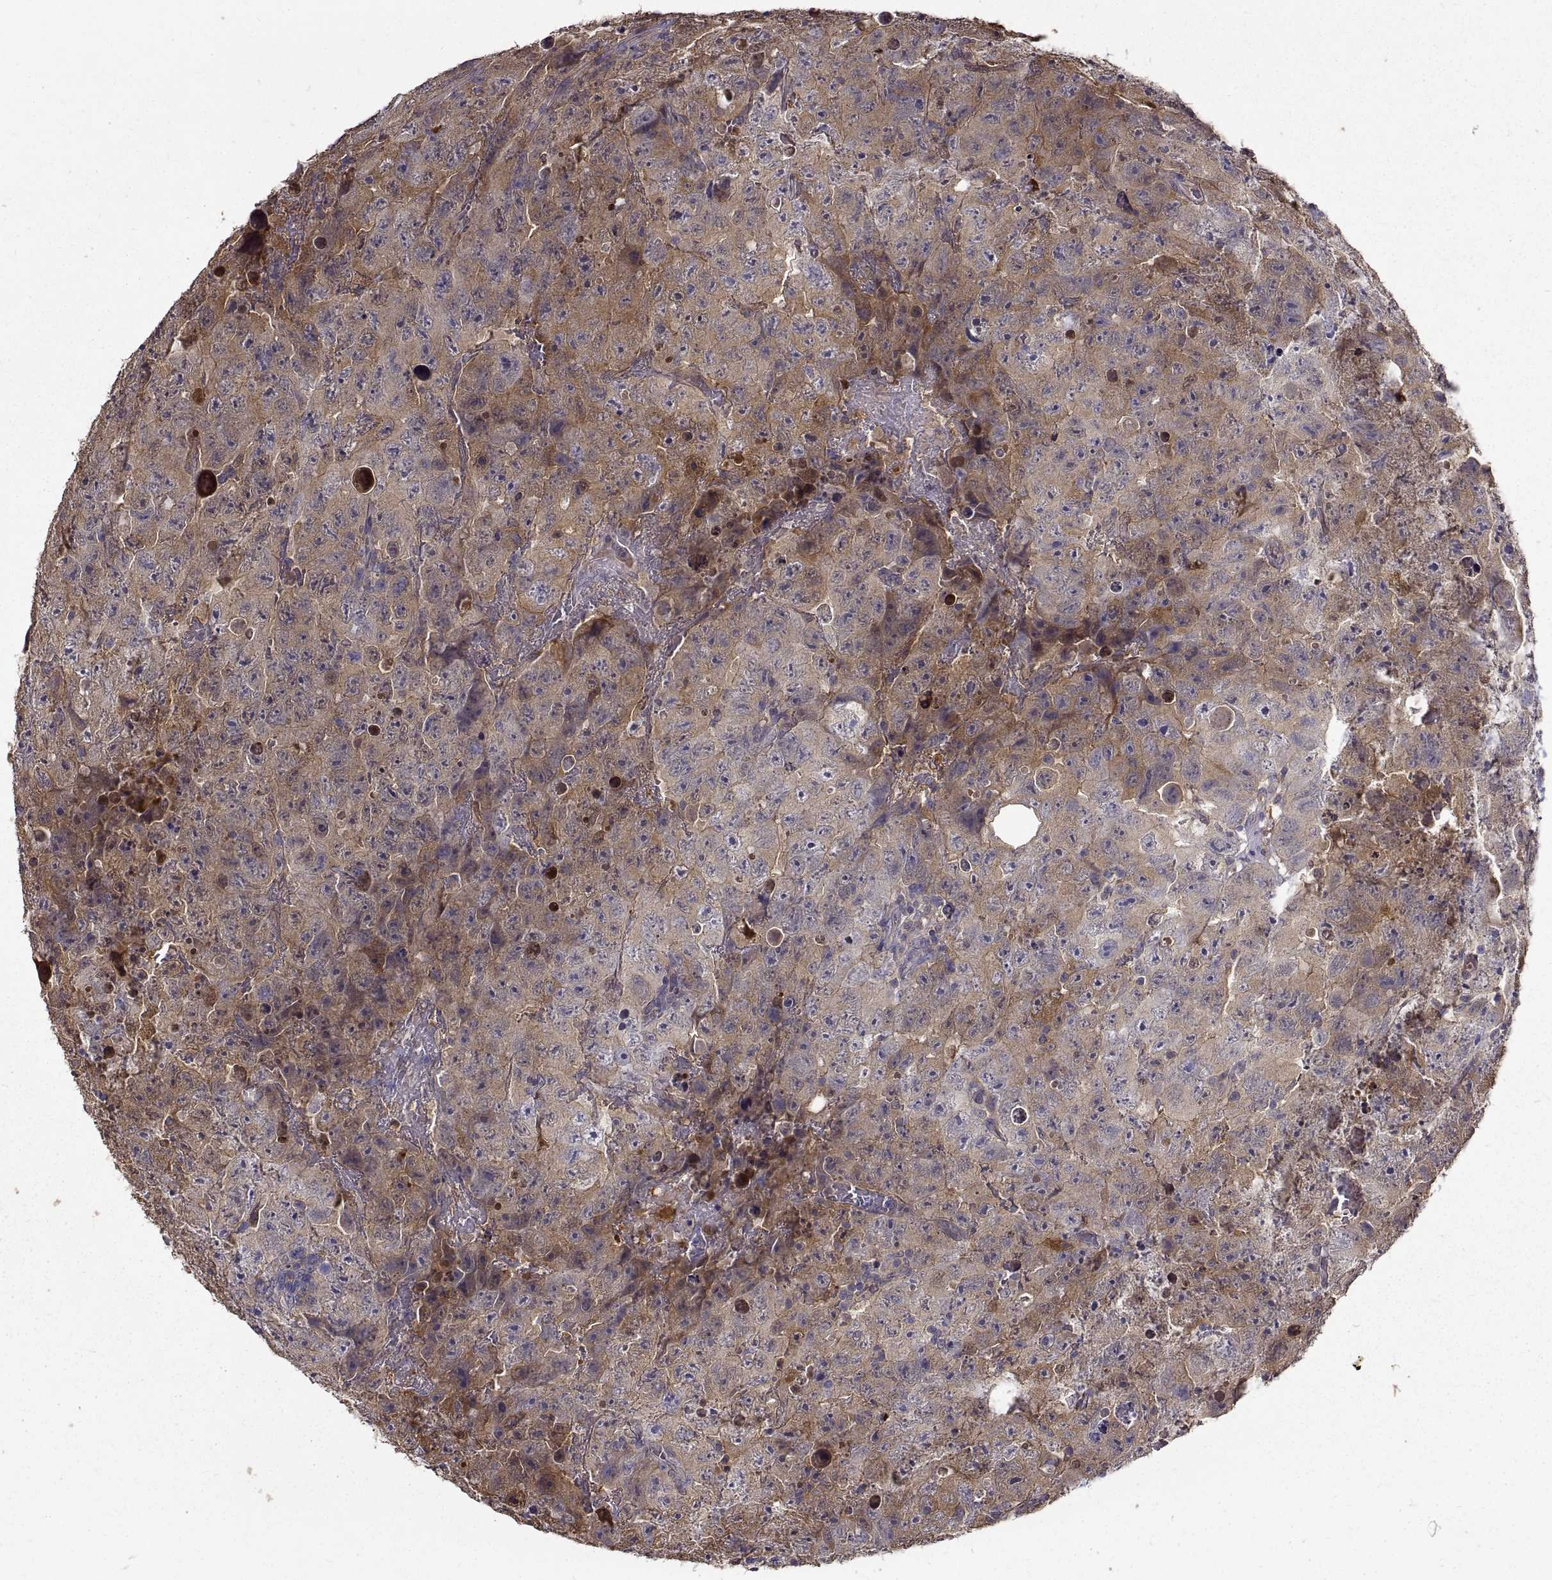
{"staining": {"intensity": "moderate", "quantity": "25%-75%", "location": "cytoplasmic/membranous"}, "tissue": "testis cancer", "cell_type": "Tumor cells", "image_type": "cancer", "snomed": [{"axis": "morphology", "description": "Carcinoma, Embryonal, NOS"}, {"axis": "topography", "description": "Testis"}], "caption": "Approximately 25%-75% of tumor cells in human testis cancer (embryonal carcinoma) display moderate cytoplasmic/membranous protein staining as visualized by brown immunohistochemical staining.", "gene": "PEA15", "patient": {"sex": "male", "age": 24}}